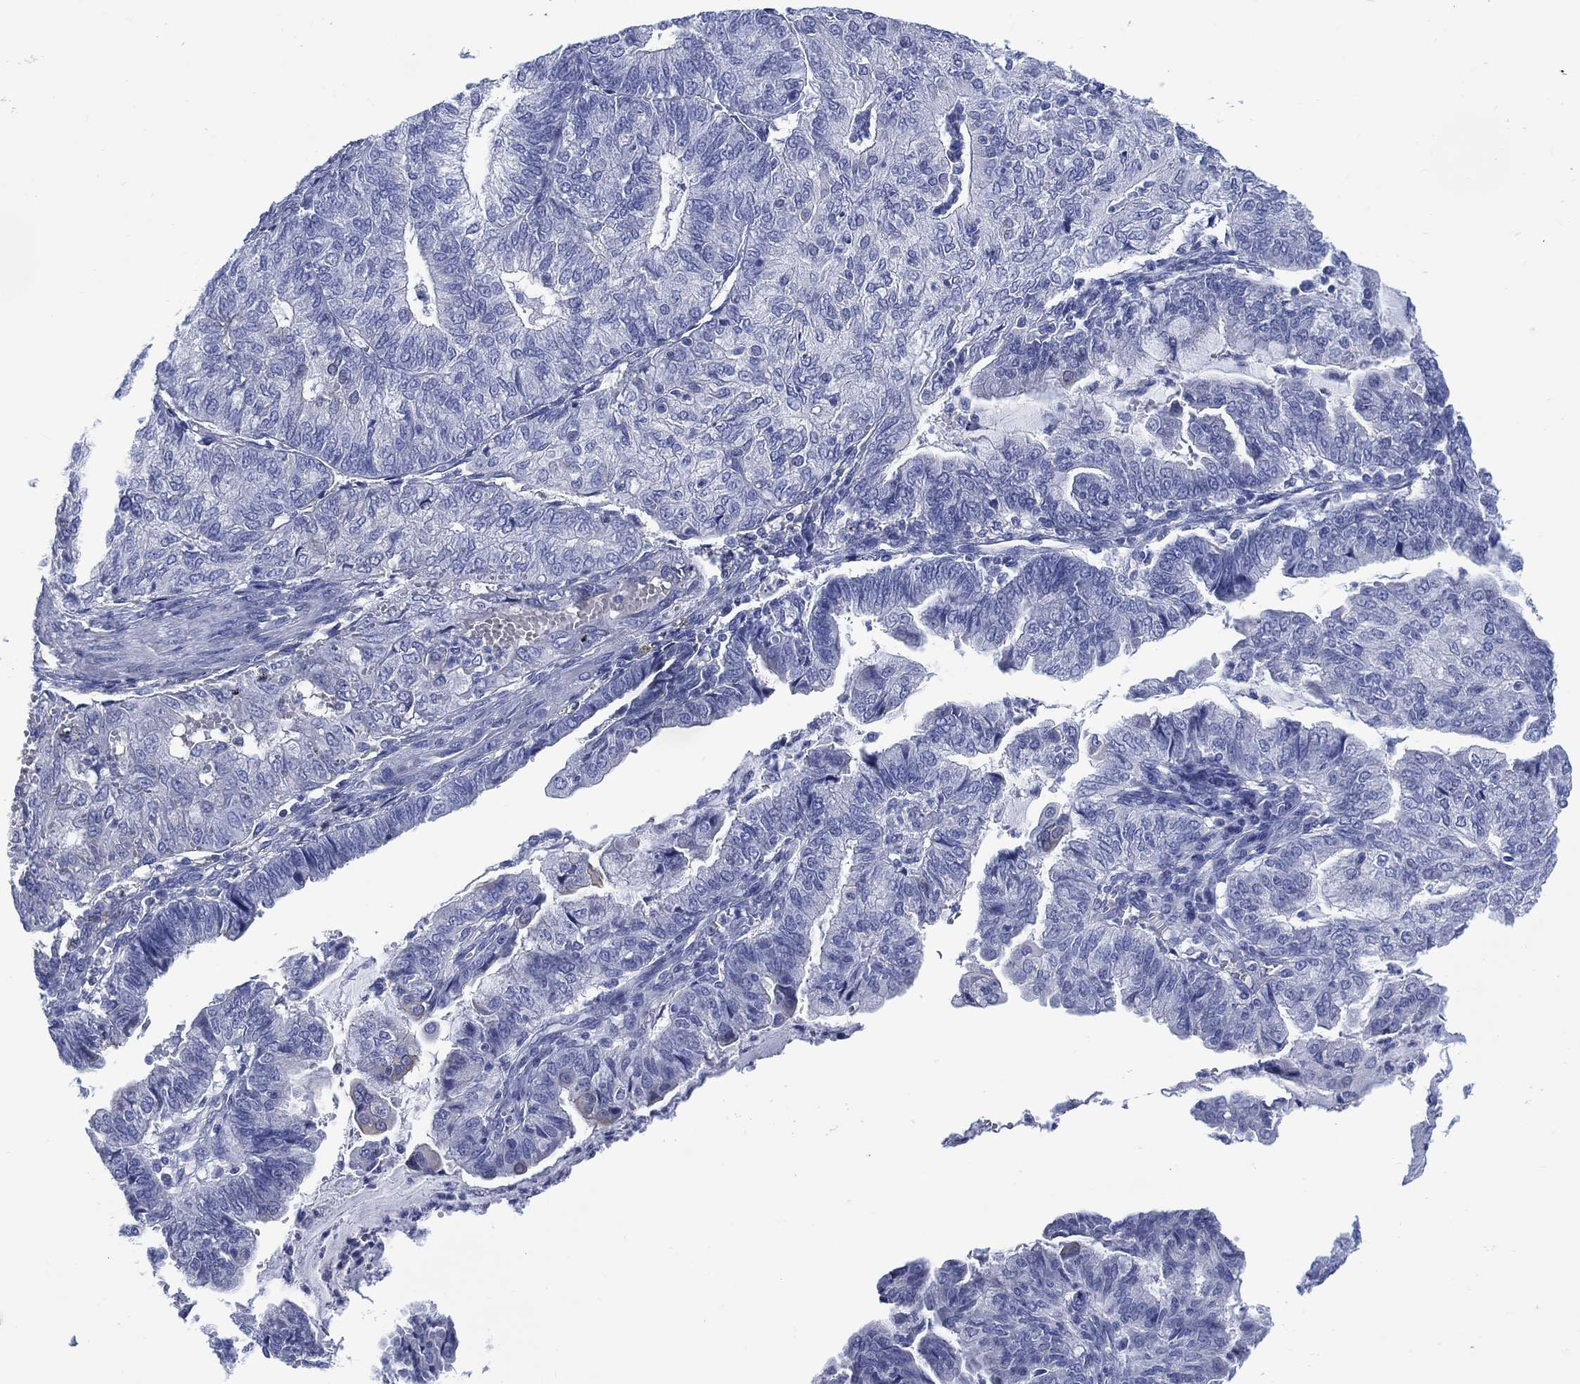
{"staining": {"intensity": "negative", "quantity": "none", "location": "none"}, "tissue": "endometrial cancer", "cell_type": "Tumor cells", "image_type": "cancer", "snomed": [{"axis": "morphology", "description": "Adenocarcinoma, NOS"}, {"axis": "topography", "description": "Endometrium"}], "caption": "Immunohistochemistry (IHC) histopathology image of neoplastic tissue: human endometrial cancer (adenocarcinoma) stained with DAB exhibits no significant protein staining in tumor cells.", "gene": "DDI1", "patient": {"sex": "female", "age": 82}}